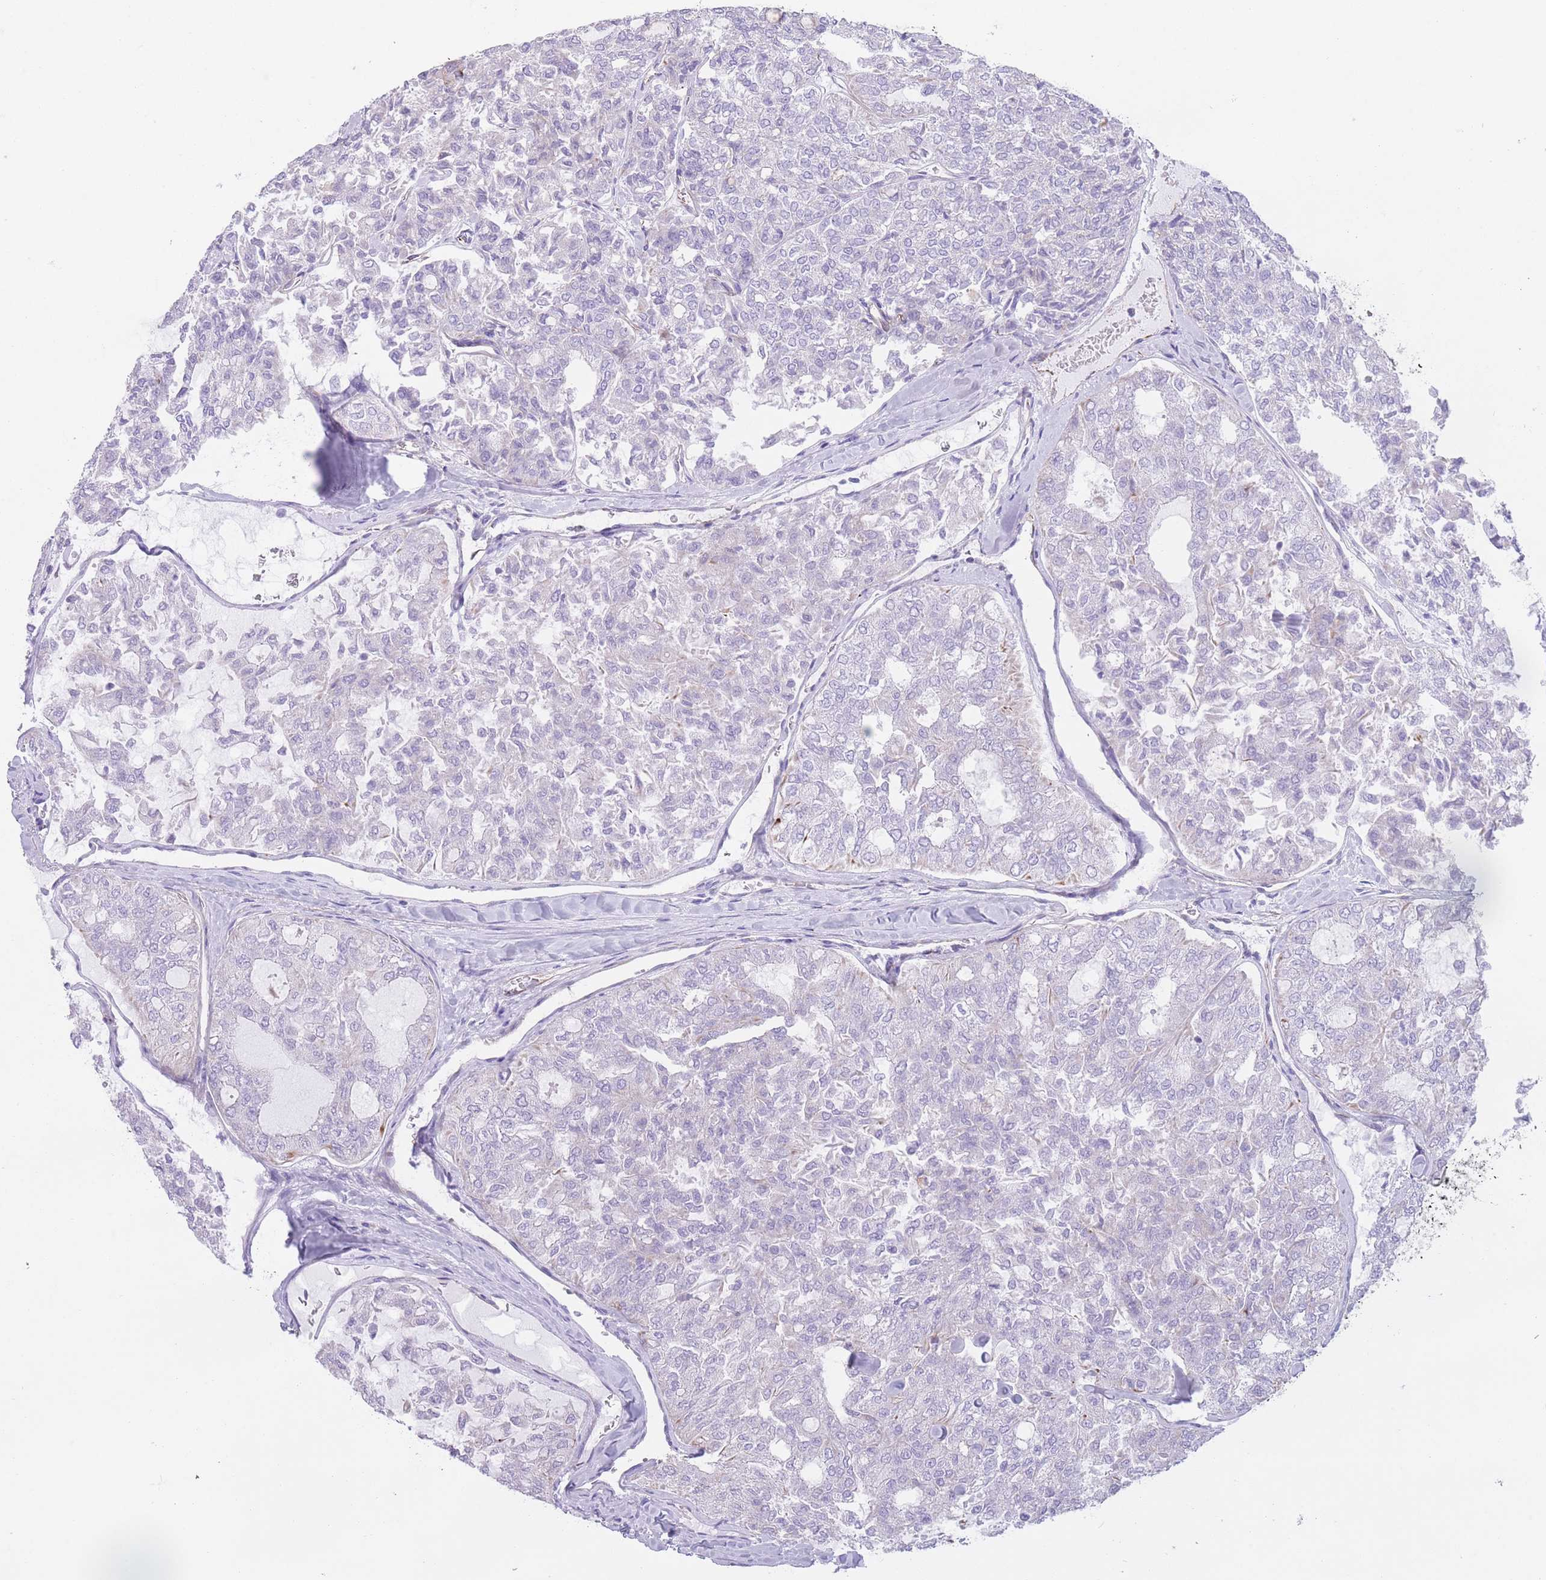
{"staining": {"intensity": "negative", "quantity": "none", "location": "none"}, "tissue": "thyroid cancer", "cell_type": "Tumor cells", "image_type": "cancer", "snomed": [{"axis": "morphology", "description": "Follicular adenoma carcinoma, NOS"}, {"axis": "topography", "description": "Thyroid gland"}], "caption": "Tumor cells are negative for protein expression in human thyroid follicular adenoma carcinoma.", "gene": "PTCD1", "patient": {"sex": "male", "age": 75}}